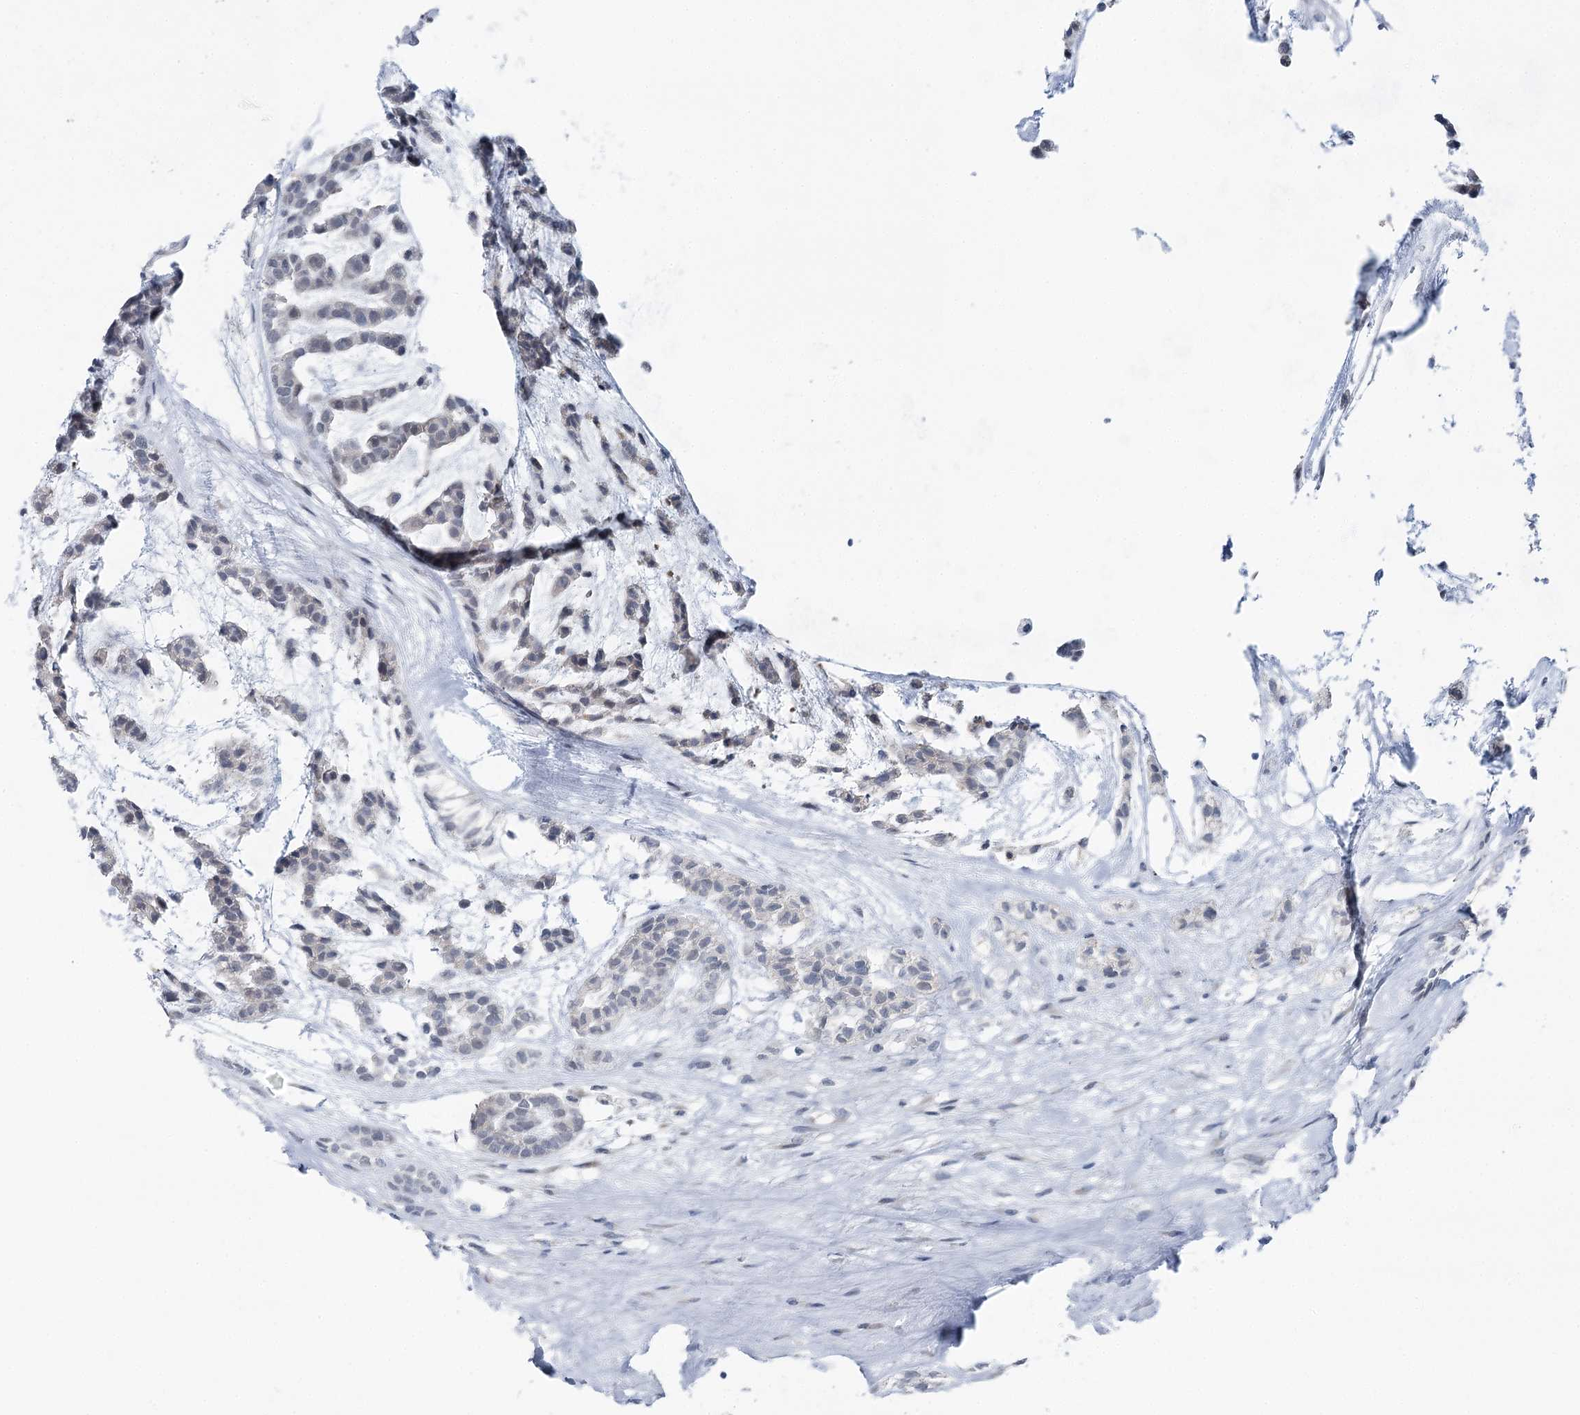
{"staining": {"intensity": "negative", "quantity": "none", "location": "none"}, "tissue": "head and neck cancer", "cell_type": "Tumor cells", "image_type": "cancer", "snomed": [{"axis": "morphology", "description": "Adenocarcinoma, NOS"}, {"axis": "morphology", "description": "Adenoma, NOS"}, {"axis": "topography", "description": "Head-Neck"}], "caption": "High magnification brightfield microscopy of head and neck cancer stained with DAB (3,3'-diaminobenzidine) (brown) and counterstained with hematoxylin (blue): tumor cells show no significant expression. Brightfield microscopy of immunohistochemistry stained with DAB (3,3'-diaminobenzidine) (brown) and hematoxylin (blue), captured at high magnification.", "gene": "STEEP1", "patient": {"sex": "female", "age": 55}}